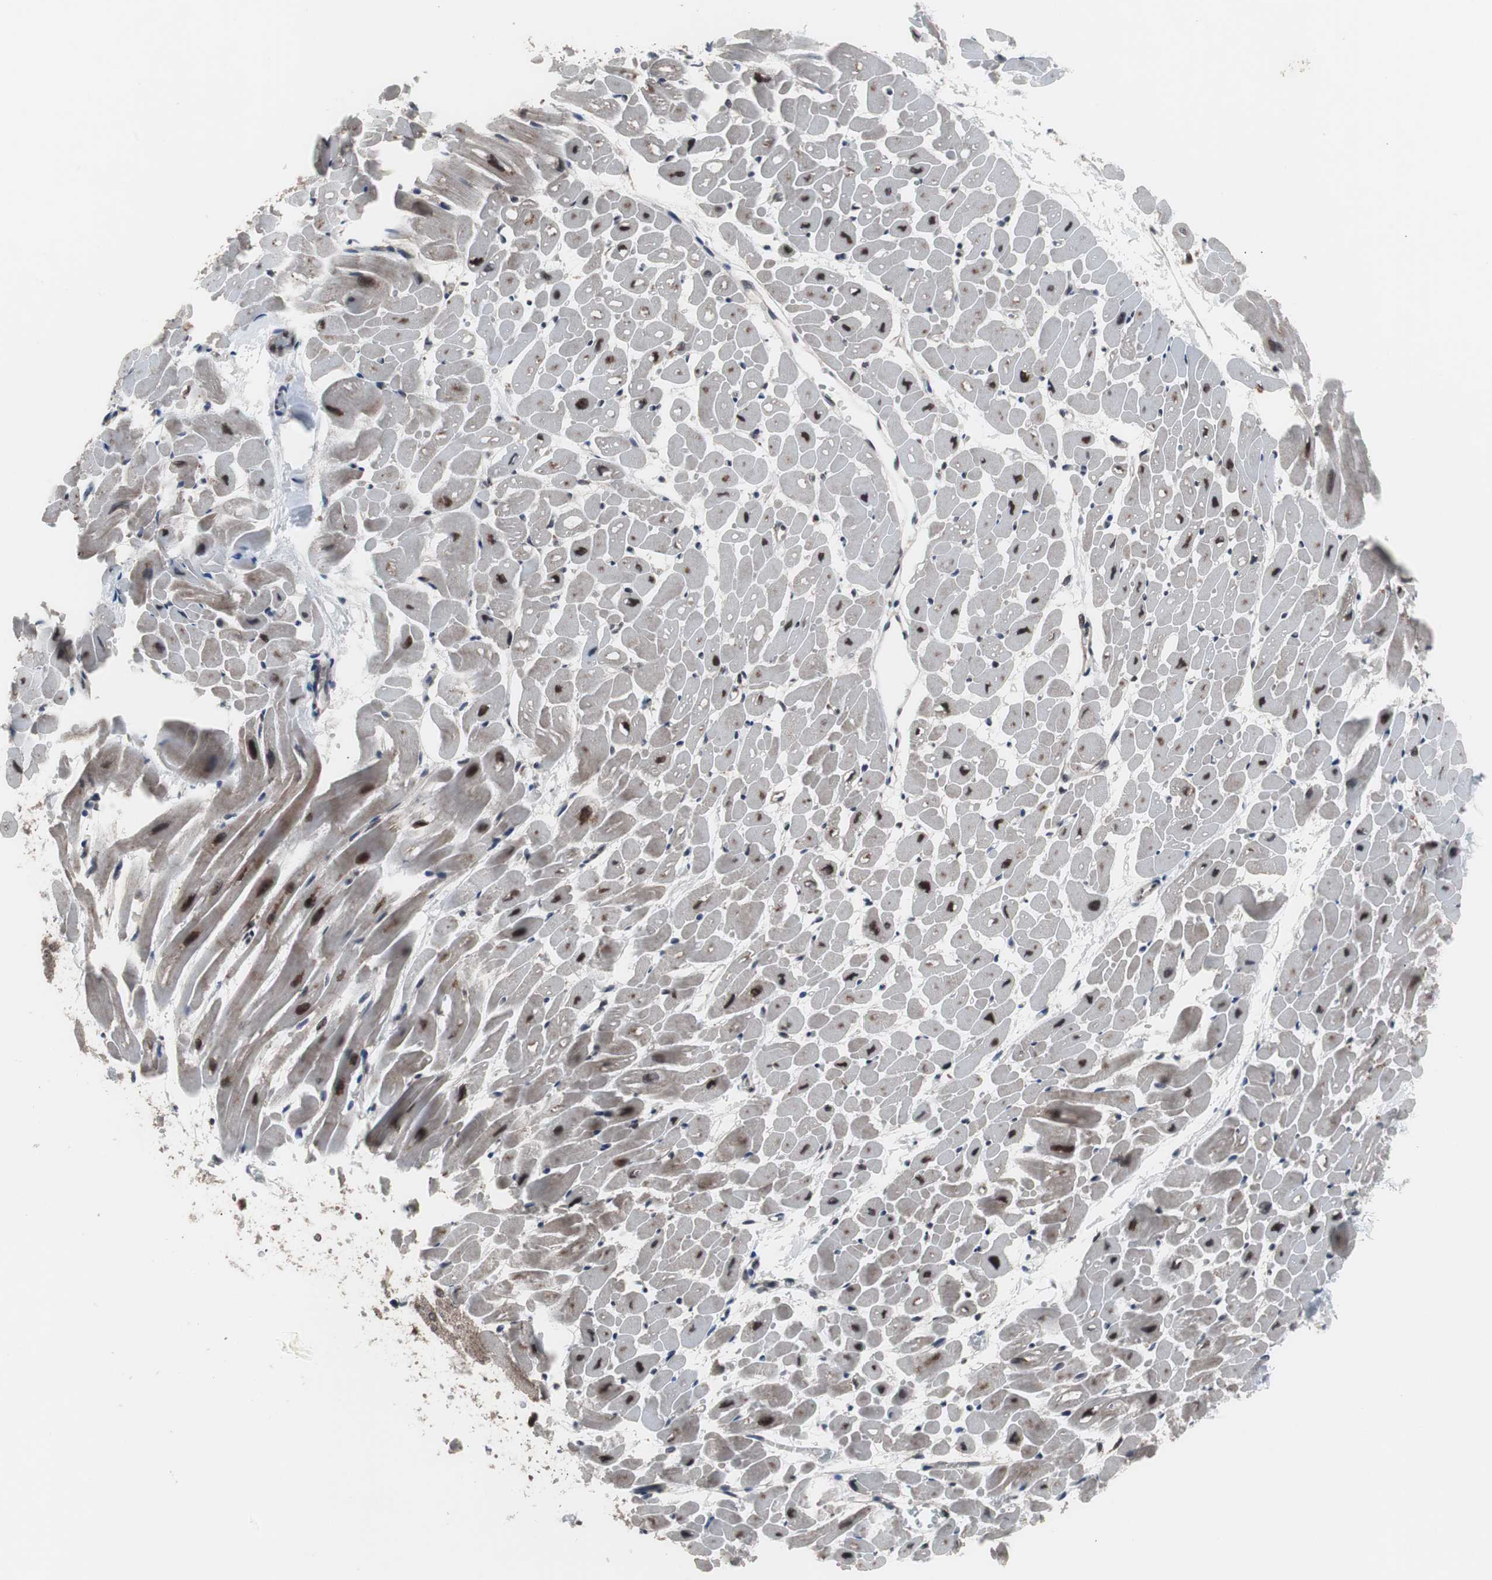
{"staining": {"intensity": "moderate", "quantity": "25%-75%", "location": "cytoplasmic/membranous,nuclear"}, "tissue": "heart muscle", "cell_type": "Cardiomyocytes", "image_type": "normal", "snomed": [{"axis": "morphology", "description": "Normal tissue, NOS"}, {"axis": "topography", "description": "Heart"}], "caption": "Benign heart muscle was stained to show a protein in brown. There is medium levels of moderate cytoplasmic/membranous,nuclear staining in approximately 25%-75% of cardiomyocytes. The staining was performed using DAB, with brown indicating positive protein expression. Nuclei are stained blue with hematoxylin.", "gene": "GTF2F2", "patient": {"sex": "male", "age": 45}}